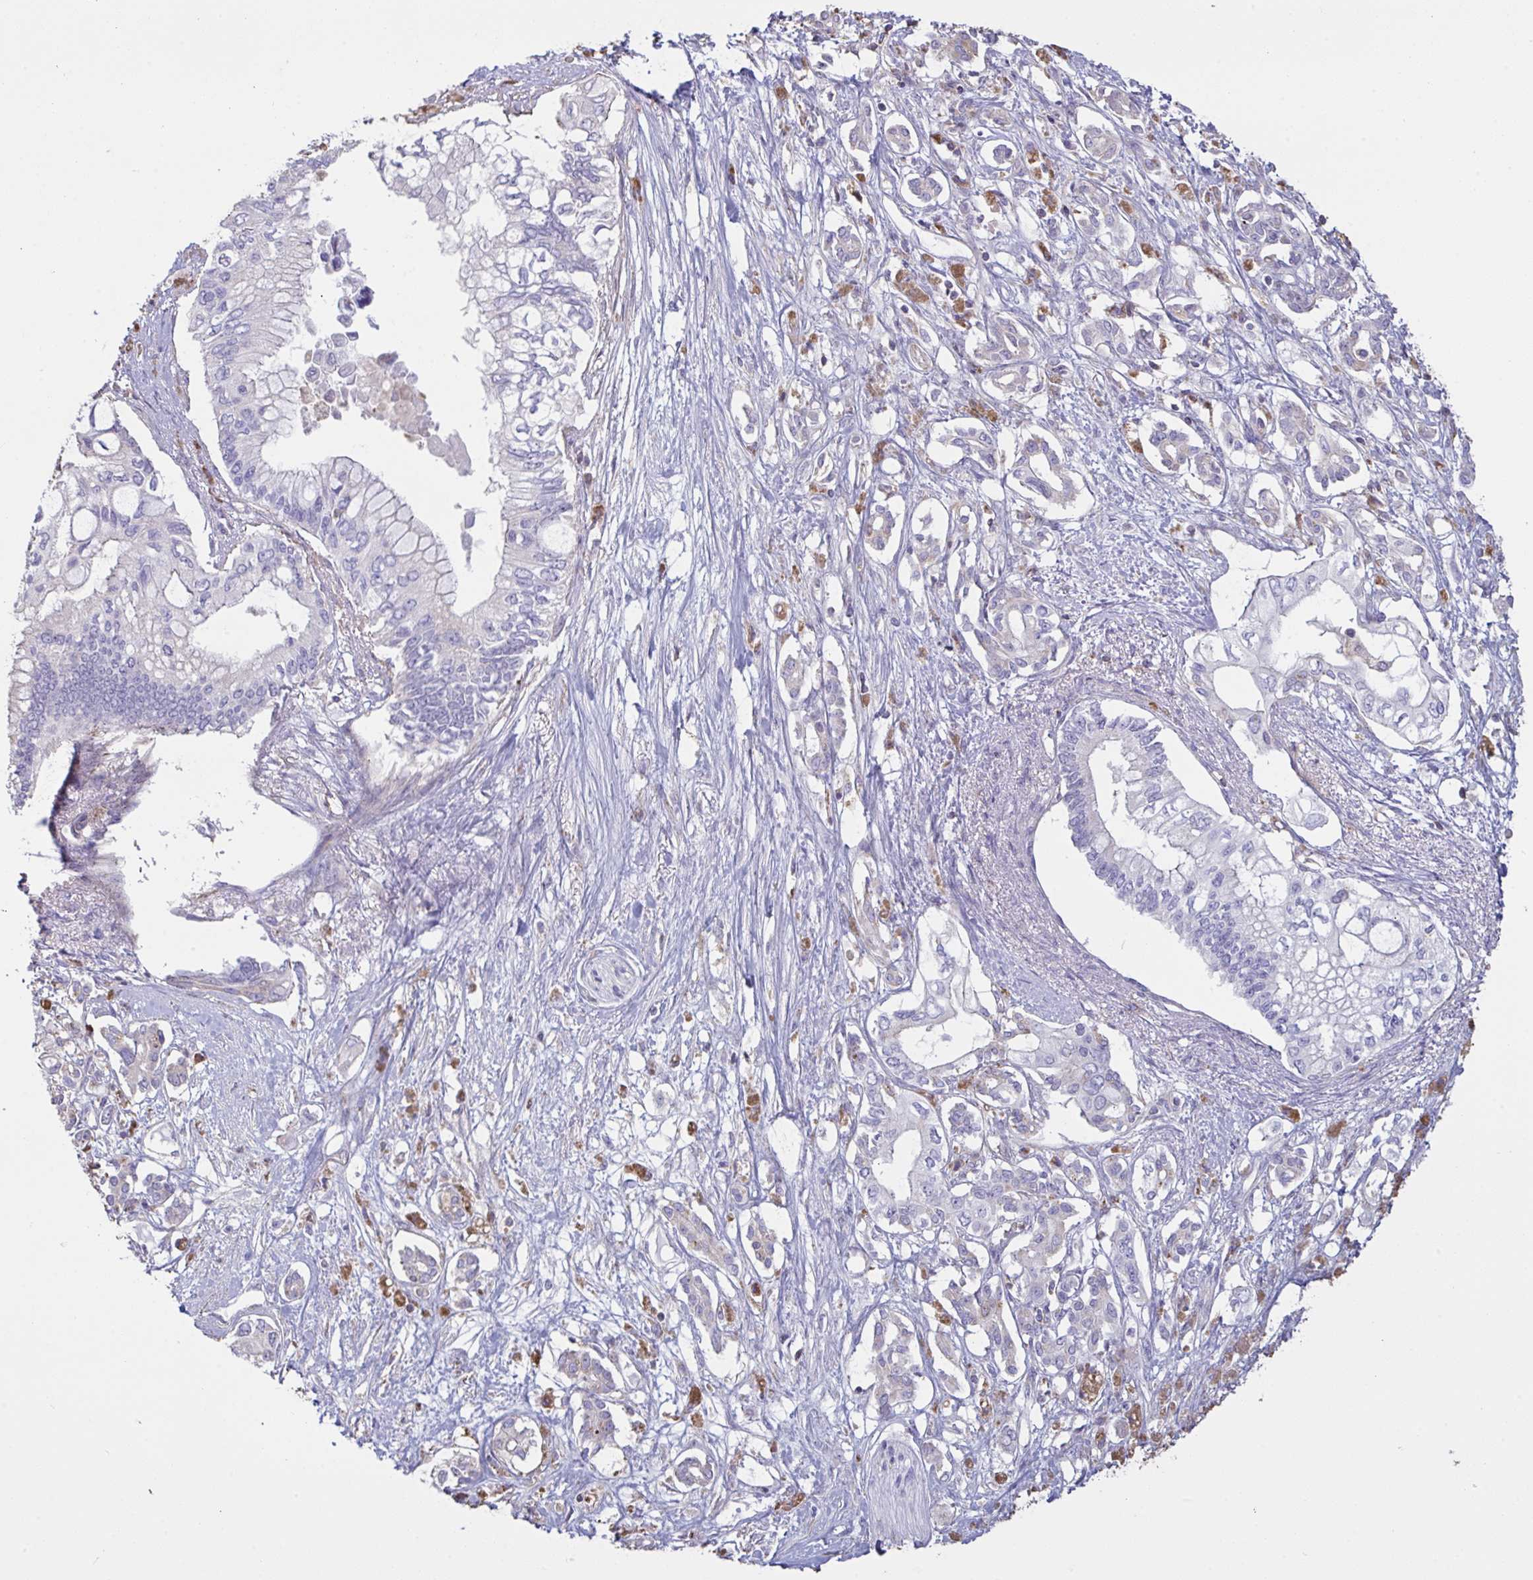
{"staining": {"intensity": "negative", "quantity": "none", "location": "none"}, "tissue": "pancreatic cancer", "cell_type": "Tumor cells", "image_type": "cancer", "snomed": [{"axis": "morphology", "description": "Adenocarcinoma, NOS"}, {"axis": "topography", "description": "Pancreas"}], "caption": "Pancreatic cancer was stained to show a protein in brown. There is no significant expression in tumor cells. The staining was performed using DAB to visualize the protein expression in brown, while the nuclei were stained in blue with hematoxylin (Magnification: 20x).", "gene": "MICOS10", "patient": {"sex": "female", "age": 63}}